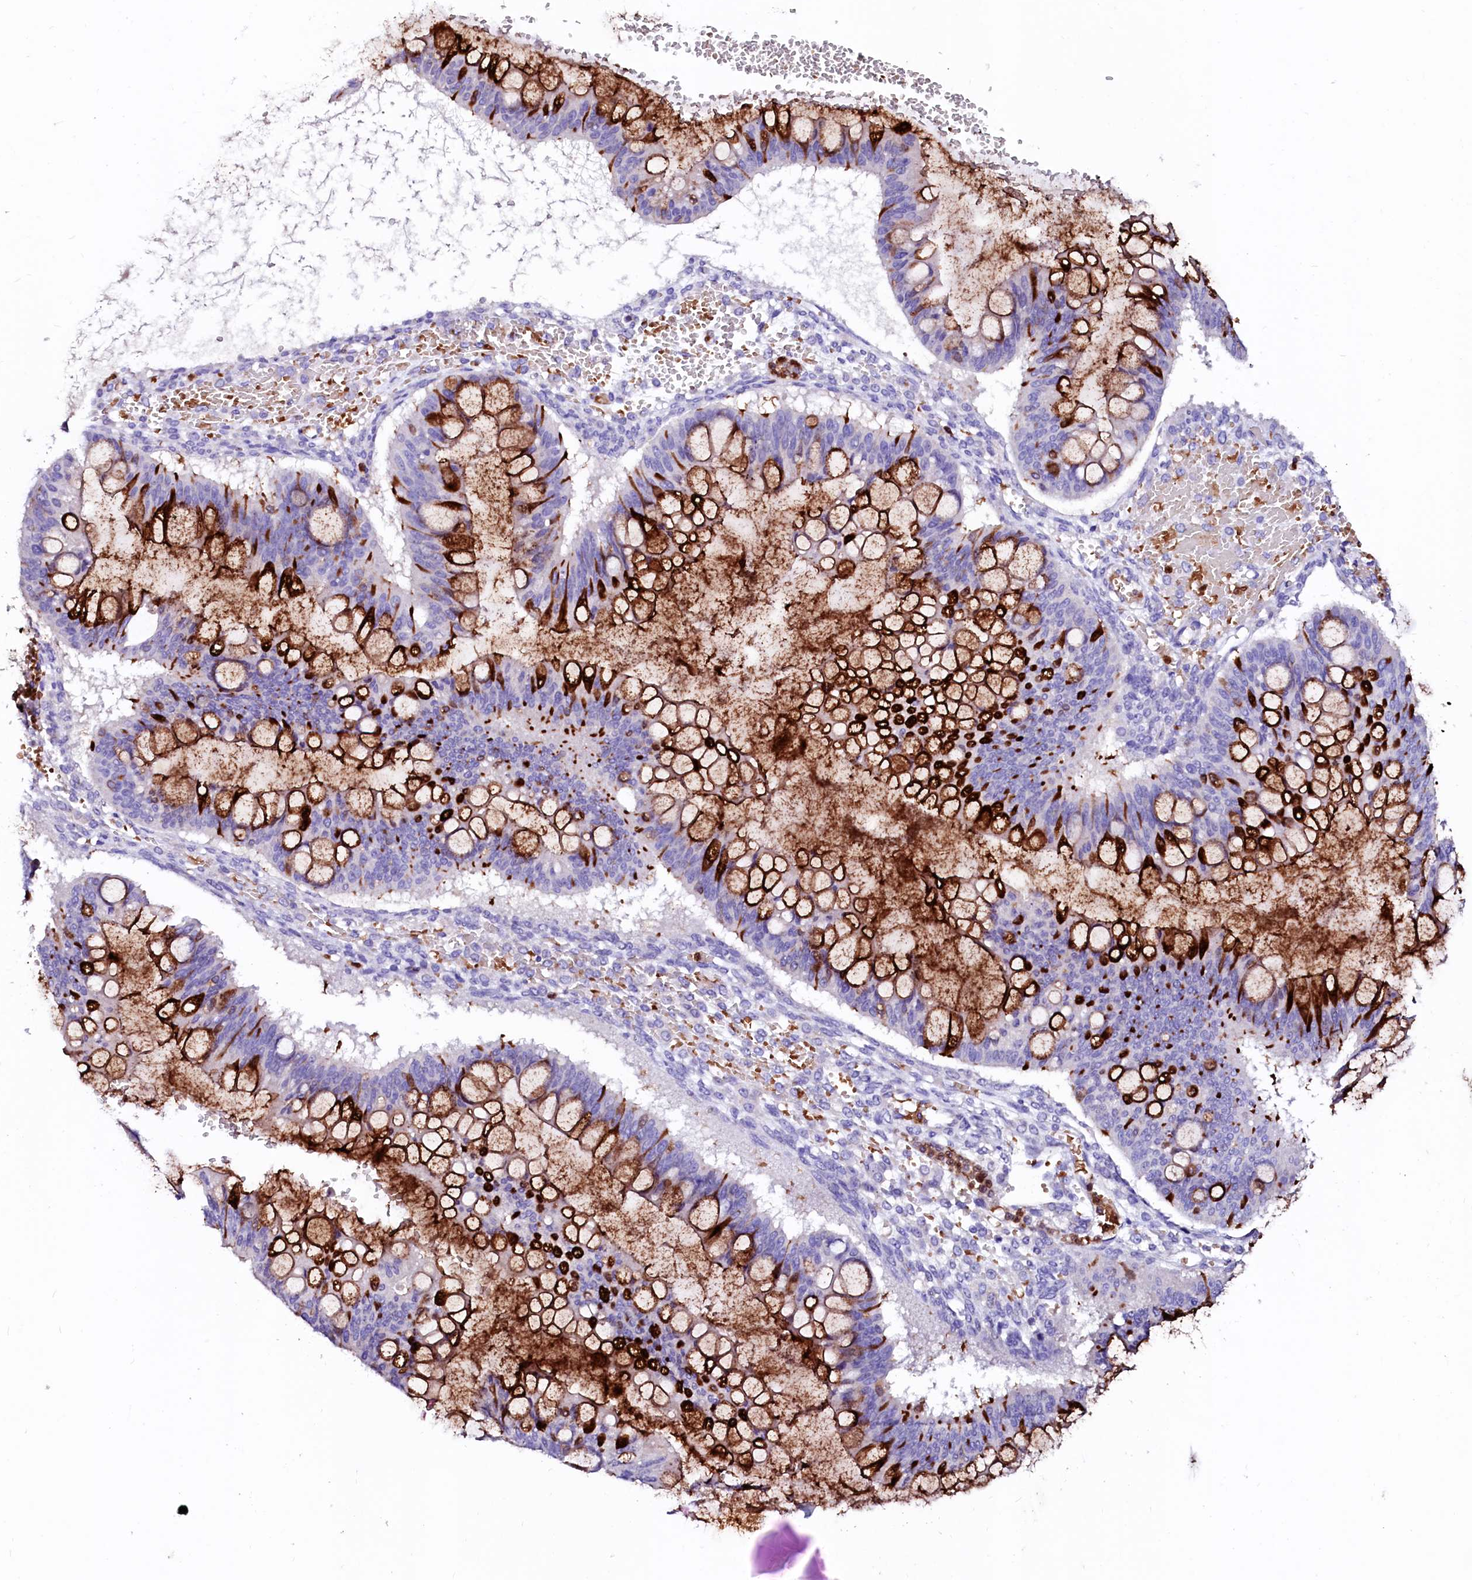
{"staining": {"intensity": "strong", "quantity": "25%-75%", "location": "cytoplasmic/membranous"}, "tissue": "ovarian cancer", "cell_type": "Tumor cells", "image_type": "cancer", "snomed": [{"axis": "morphology", "description": "Cystadenocarcinoma, mucinous, NOS"}, {"axis": "topography", "description": "Ovary"}], "caption": "DAB (3,3'-diaminobenzidine) immunohistochemical staining of human mucinous cystadenocarcinoma (ovarian) reveals strong cytoplasmic/membranous protein staining in about 25%-75% of tumor cells. The staining was performed using DAB (3,3'-diaminobenzidine) to visualize the protein expression in brown, while the nuclei were stained in blue with hematoxylin (Magnification: 20x).", "gene": "RAB27A", "patient": {"sex": "female", "age": 73}}